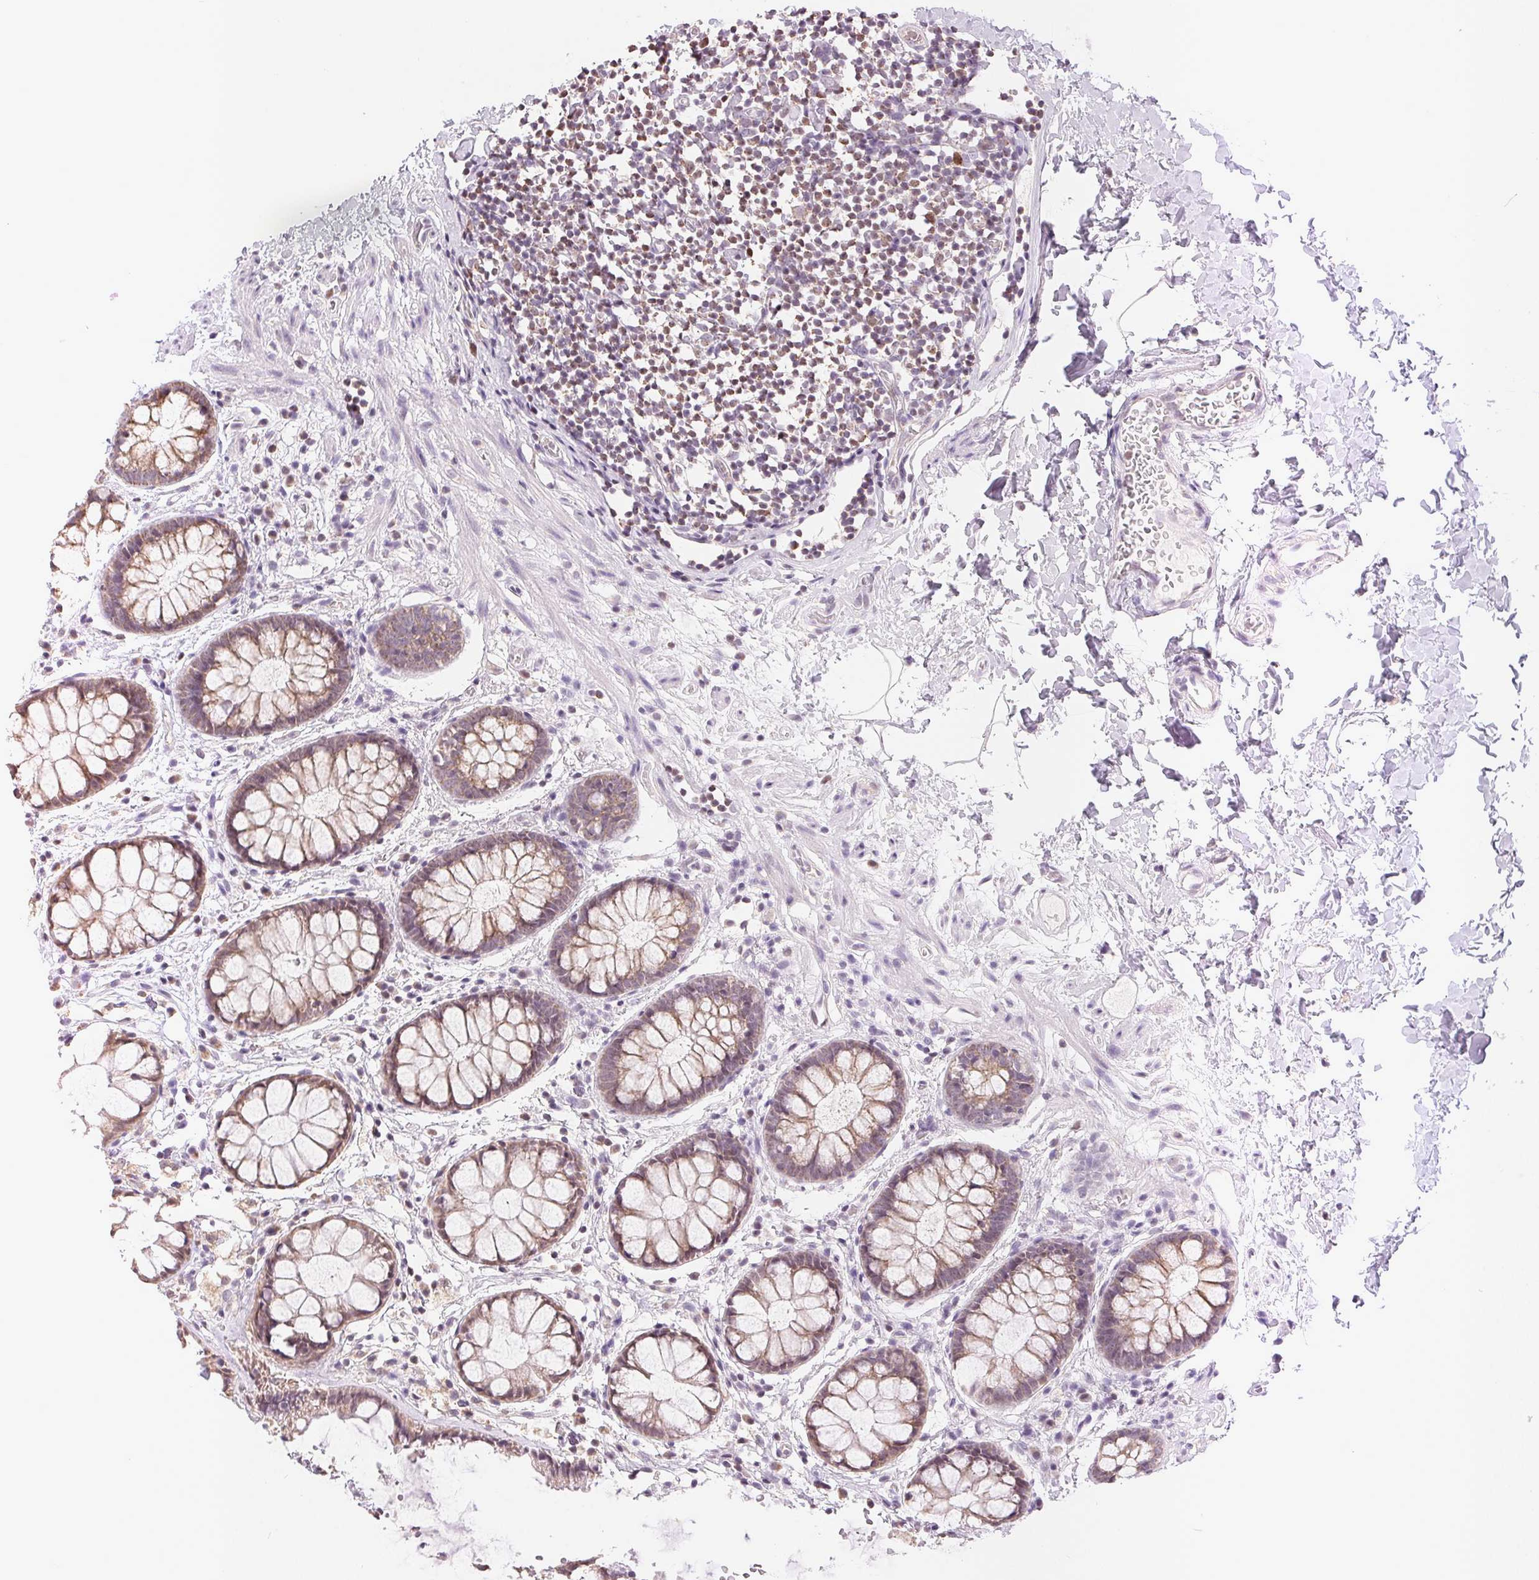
{"staining": {"intensity": "moderate", "quantity": ">75%", "location": "cytoplasmic/membranous"}, "tissue": "rectum", "cell_type": "Glandular cells", "image_type": "normal", "snomed": [{"axis": "morphology", "description": "Normal tissue, NOS"}, {"axis": "topography", "description": "Rectum"}], "caption": "Immunohistochemical staining of normal rectum exhibits moderate cytoplasmic/membranous protein positivity in about >75% of glandular cells. Ihc stains the protein in brown and the nuclei are stained blue.", "gene": "POU2F2", "patient": {"sex": "female", "age": 62}}